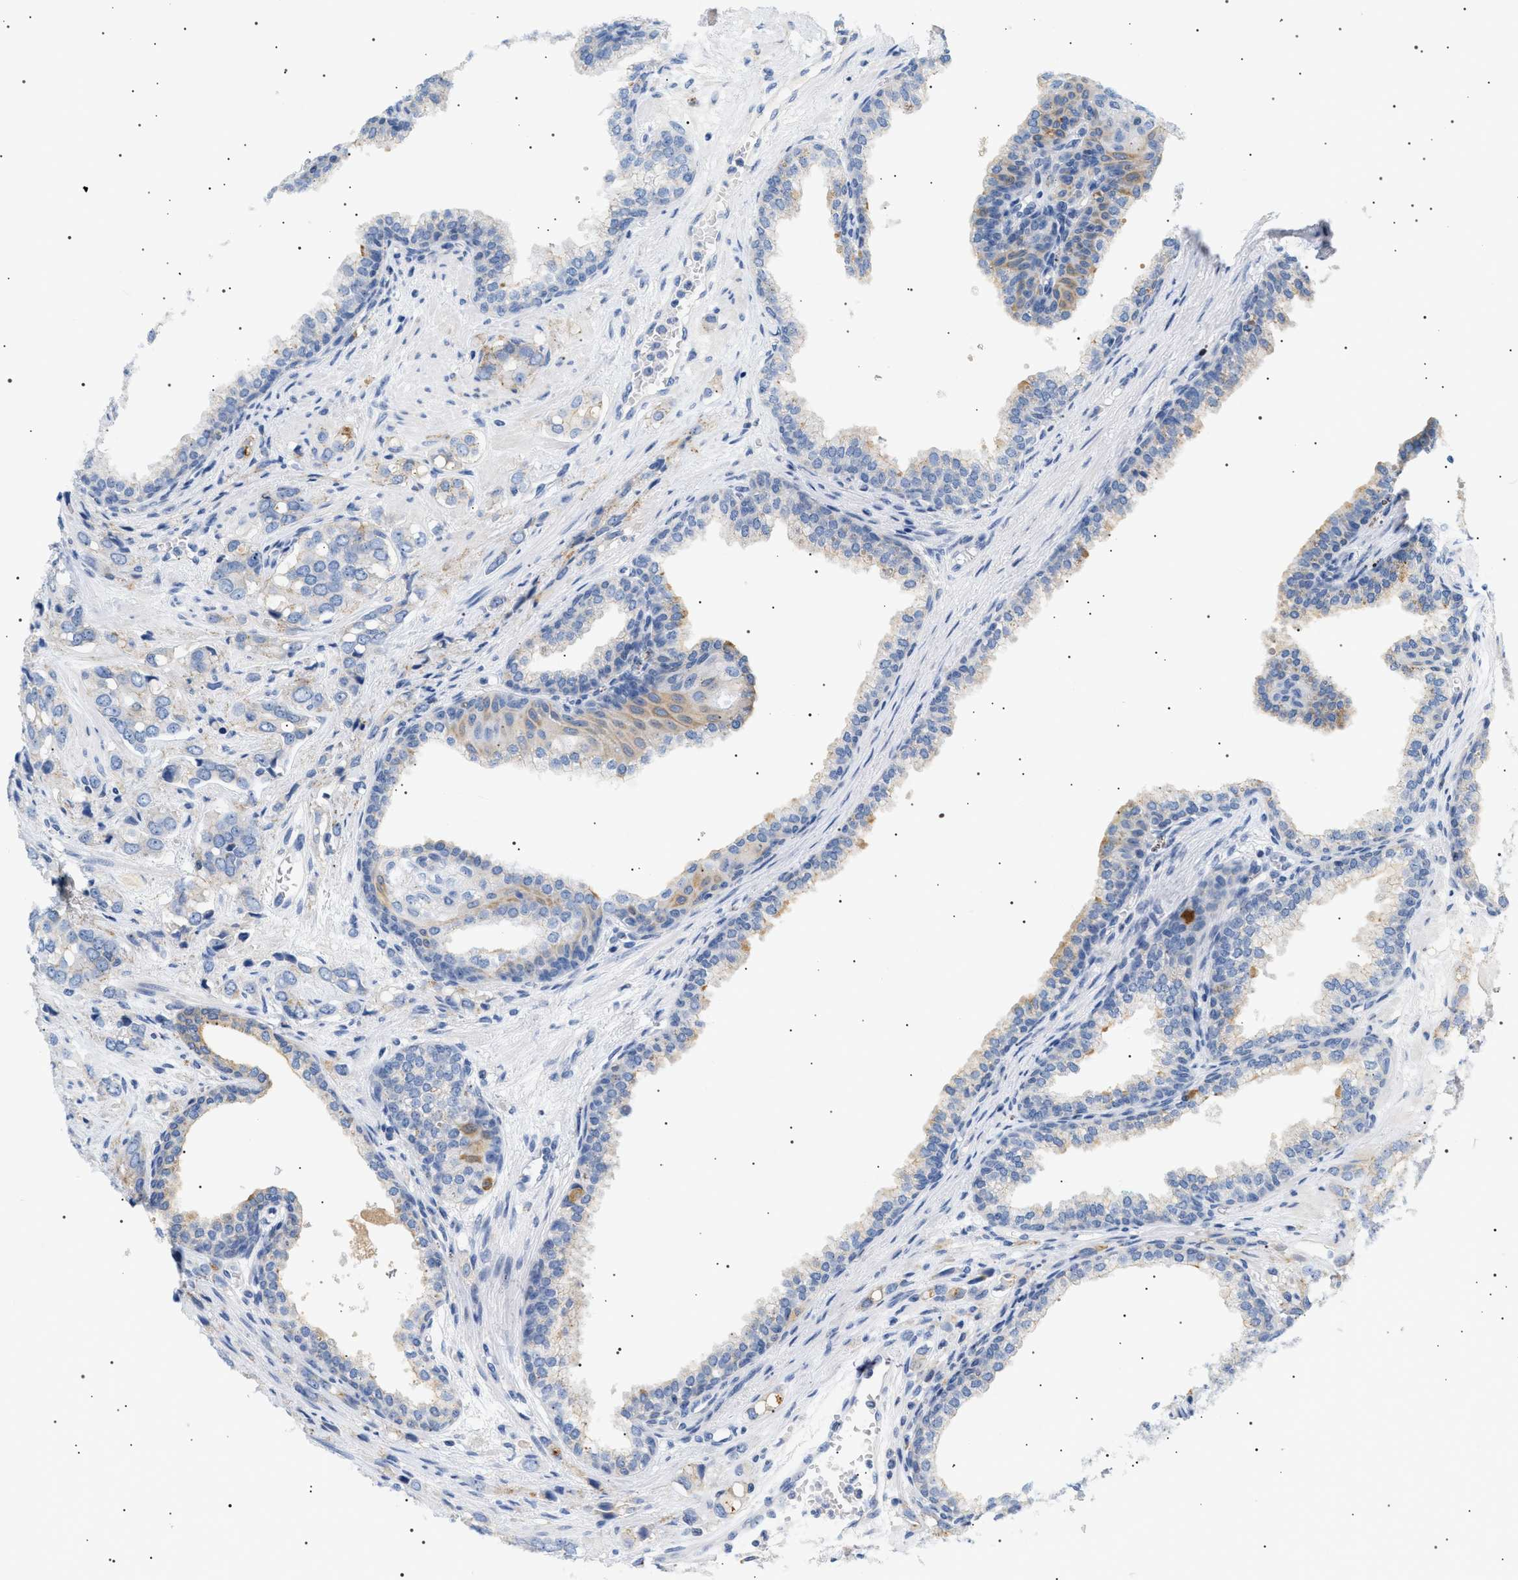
{"staining": {"intensity": "weak", "quantity": "<25%", "location": "cytoplasmic/membranous"}, "tissue": "prostate cancer", "cell_type": "Tumor cells", "image_type": "cancer", "snomed": [{"axis": "morphology", "description": "Adenocarcinoma, High grade"}, {"axis": "topography", "description": "Prostate"}], "caption": "The immunohistochemistry (IHC) histopathology image has no significant positivity in tumor cells of prostate cancer tissue. The staining was performed using DAB to visualize the protein expression in brown, while the nuclei were stained in blue with hematoxylin (Magnification: 20x).", "gene": "ADCY10", "patient": {"sex": "male", "age": 52}}